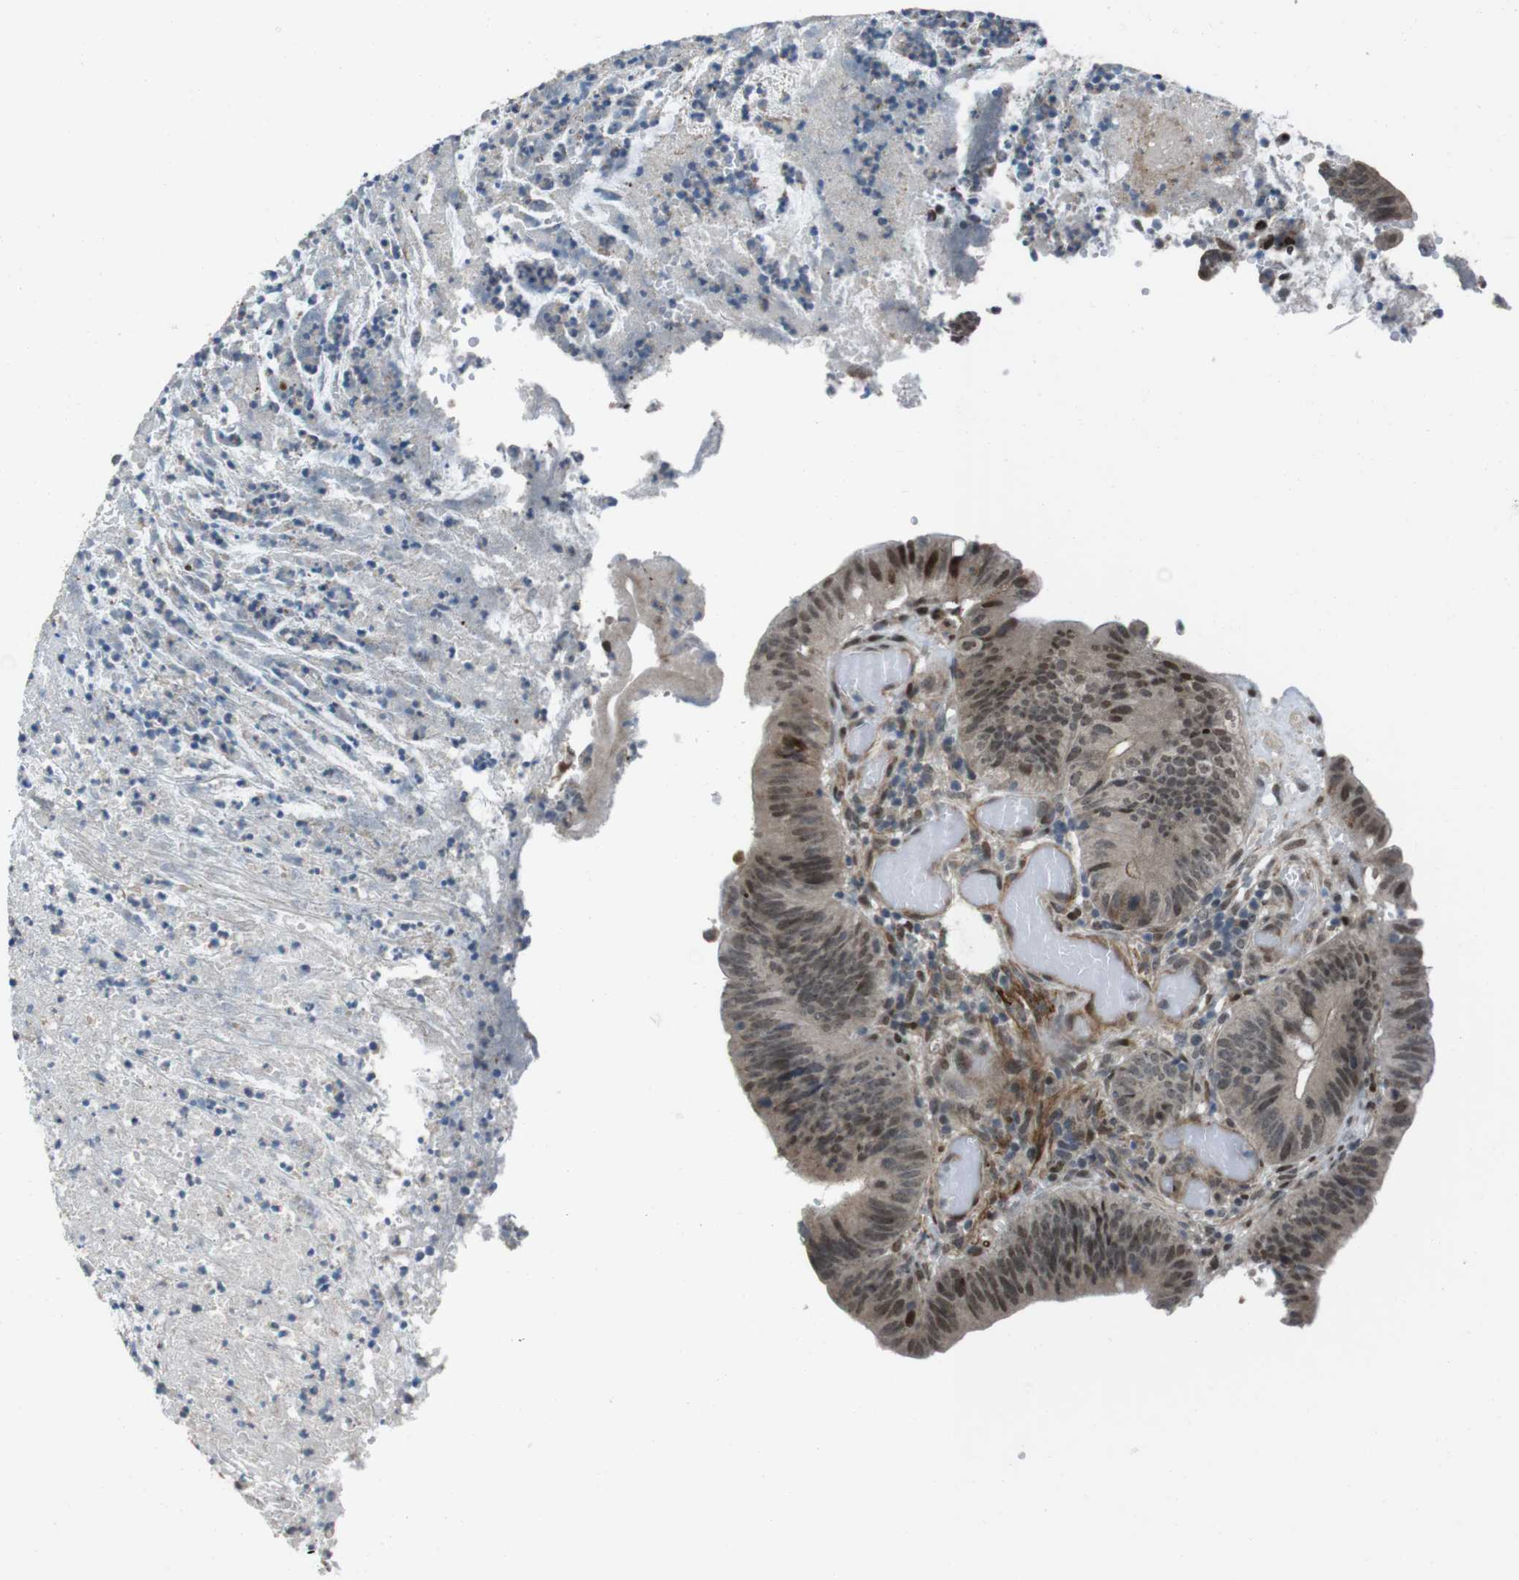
{"staining": {"intensity": "moderate", "quantity": "25%-75%", "location": "cytoplasmic/membranous,nuclear"}, "tissue": "colorectal cancer", "cell_type": "Tumor cells", "image_type": "cancer", "snomed": [{"axis": "morphology", "description": "Adenocarcinoma, NOS"}, {"axis": "topography", "description": "Rectum"}], "caption": "Human colorectal adenocarcinoma stained with a protein marker demonstrates moderate staining in tumor cells.", "gene": "PBRM1", "patient": {"sex": "female", "age": 66}}